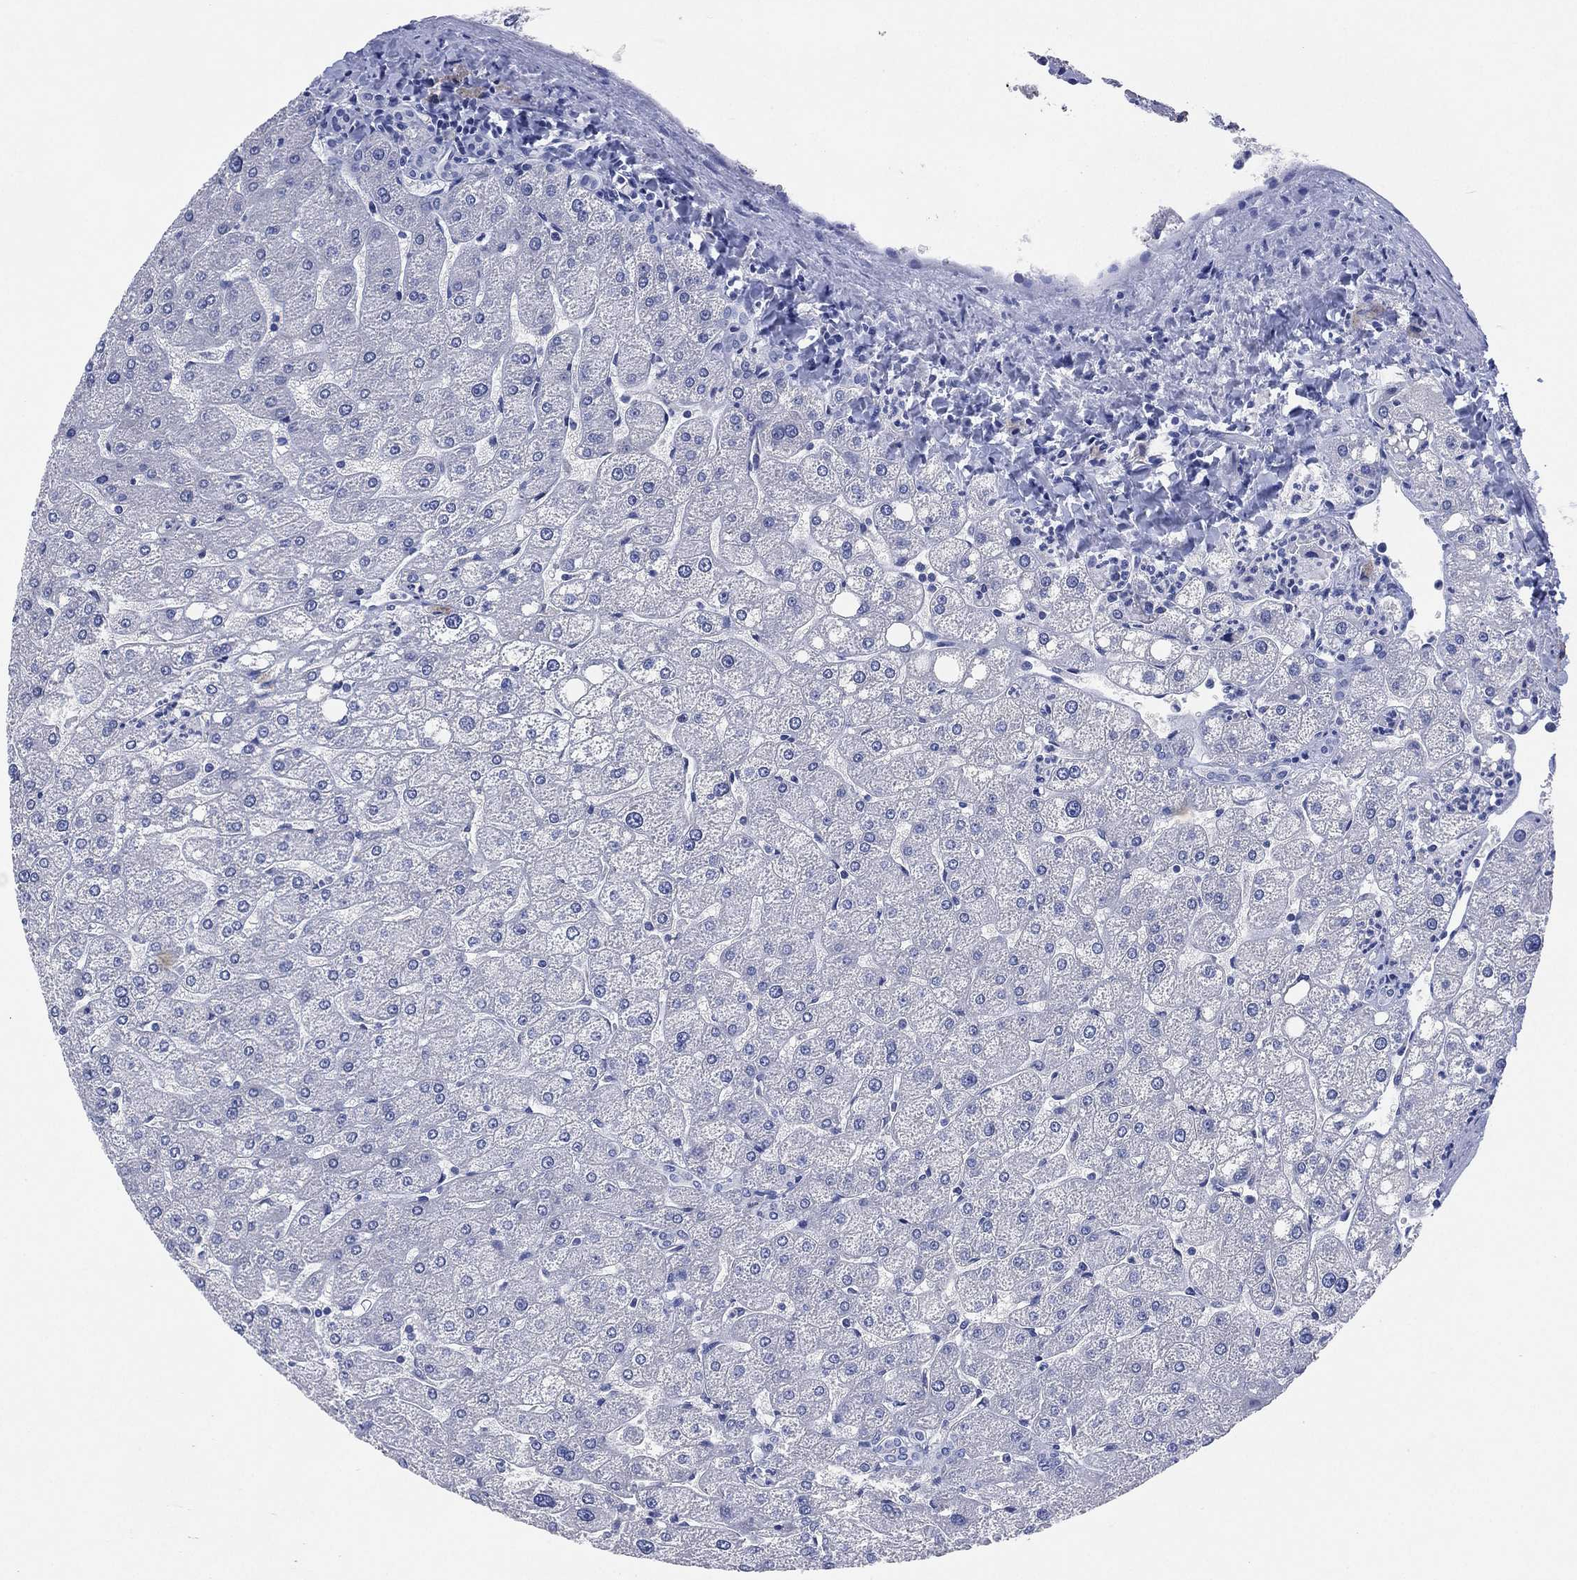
{"staining": {"intensity": "negative", "quantity": "none", "location": "none"}, "tissue": "liver", "cell_type": "Cholangiocytes", "image_type": "normal", "snomed": [{"axis": "morphology", "description": "Normal tissue, NOS"}, {"axis": "topography", "description": "Liver"}], "caption": "An image of human liver is negative for staining in cholangiocytes. (DAB (3,3'-diaminobenzidine) immunohistochemistry with hematoxylin counter stain).", "gene": "CHRNA3", "patient": {"sex": "male", "age": 67}}